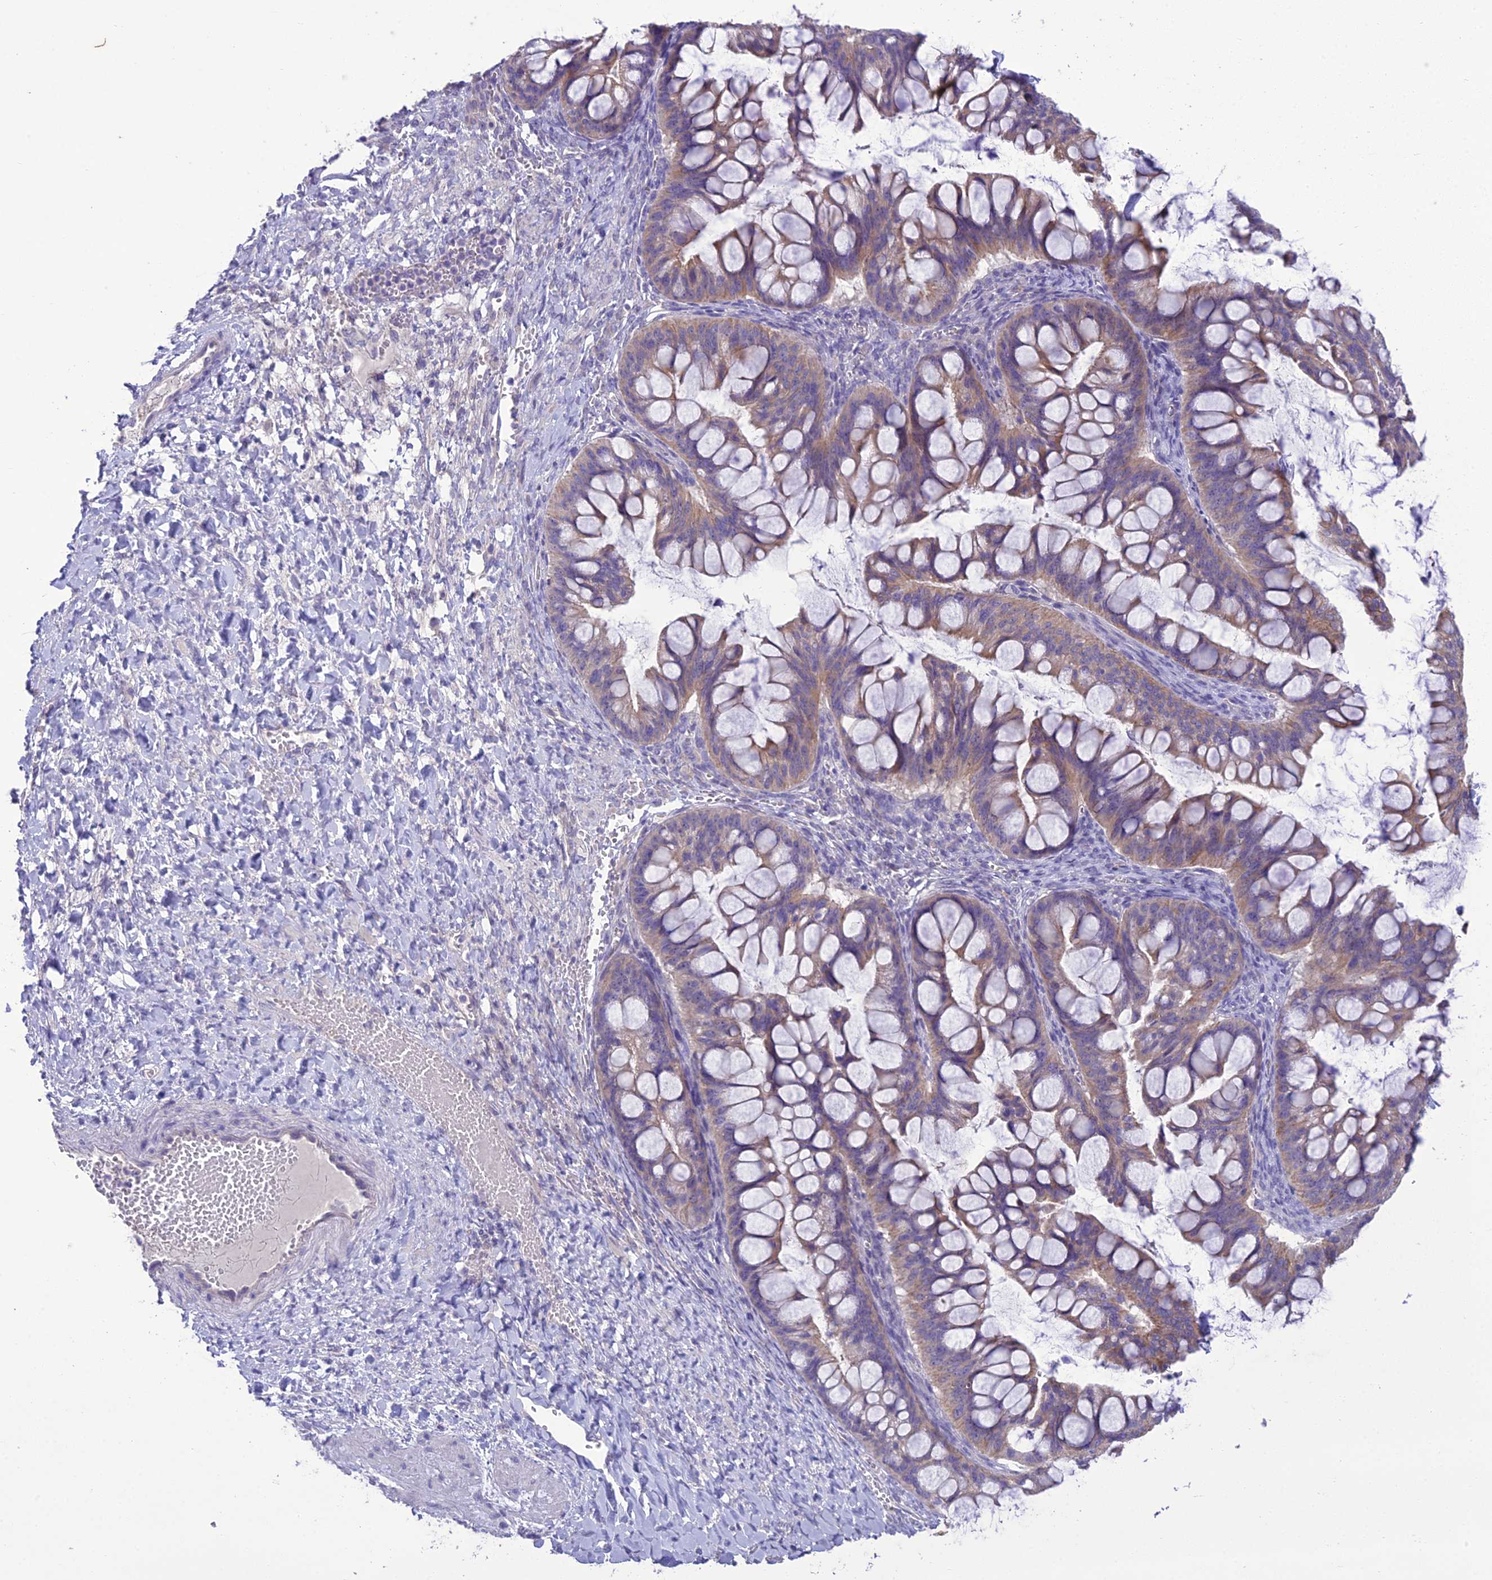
{"staining": {"intensity": "moderate", "quantity": "25%-75%", "location": "cytoplasmic/membranous"}, "tissue": "ovarian cancer", "cell_type": "Tumor cells", "image_type": "cancer", "snomed": [{"axis": "morphology", "description": "Cystadenocarcinoma, mucinous, NOS"}, {"axis": "topography", "description": "Ovary"}], "caption": "Protein analysis of ovarian cancer tissue reveals moderate cytoplasmic/membranous expression in about 25%-75% of tumor cells.", "gene": "SCRT1", "patient": {"sex": "female", "age": 73}}